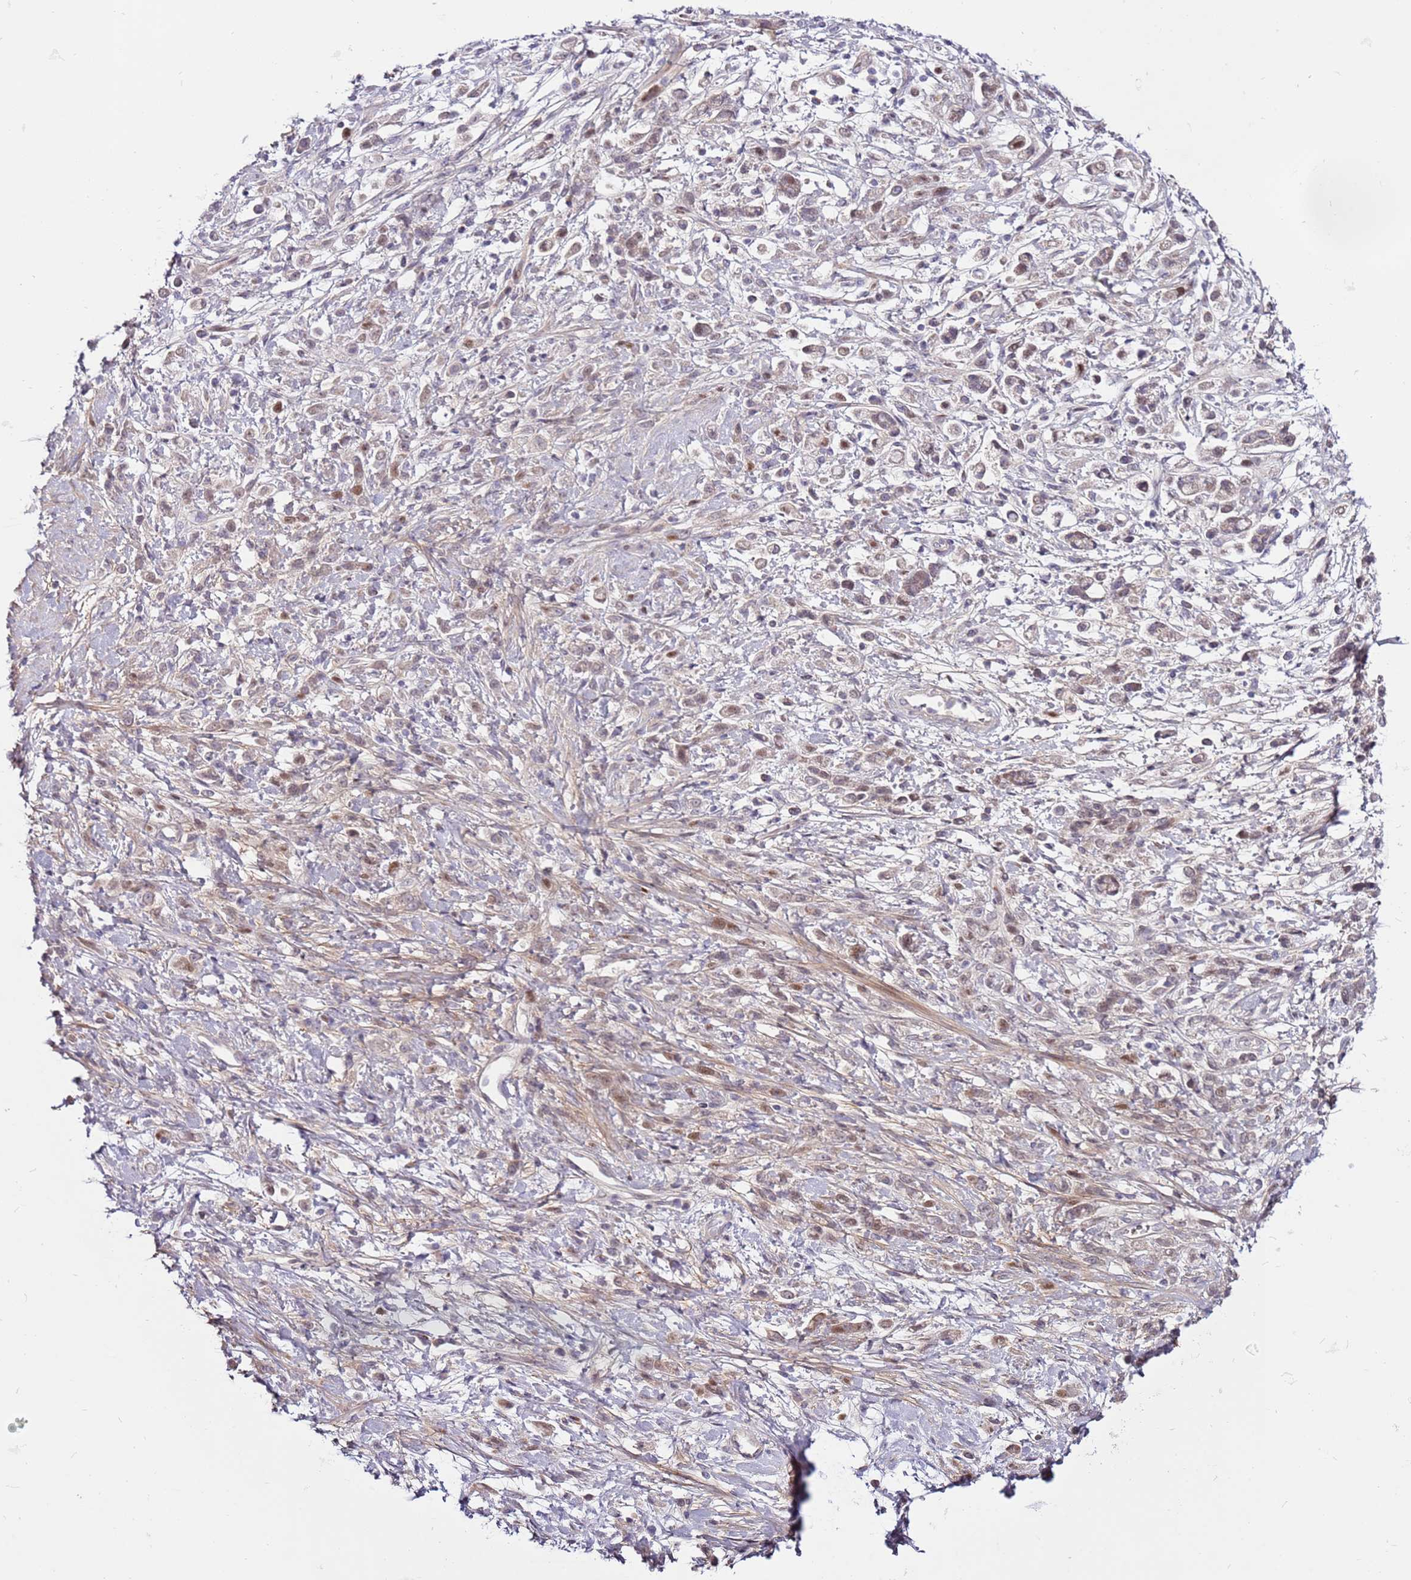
{"staining": {"intensity": "weak", "quantity": "<25%", "location": "cytoplasmic/membranous"}, "tissue": "stomach cancer", "cell_type": "Tumor cells", "image_type": "cancer", "snomed": [{"axis": "morphology", "description": "Adenocarcinoma, NOS"}, {"axis": "topography", "description": "Stomach"}], "caption": "The immunohistochemistry (IHC) micrograph has no significant expression in tumor cells of stomach adenocarcinoma tissue.", "gene": "MTG2", "patient": {"sex": "female", "age": 60}}